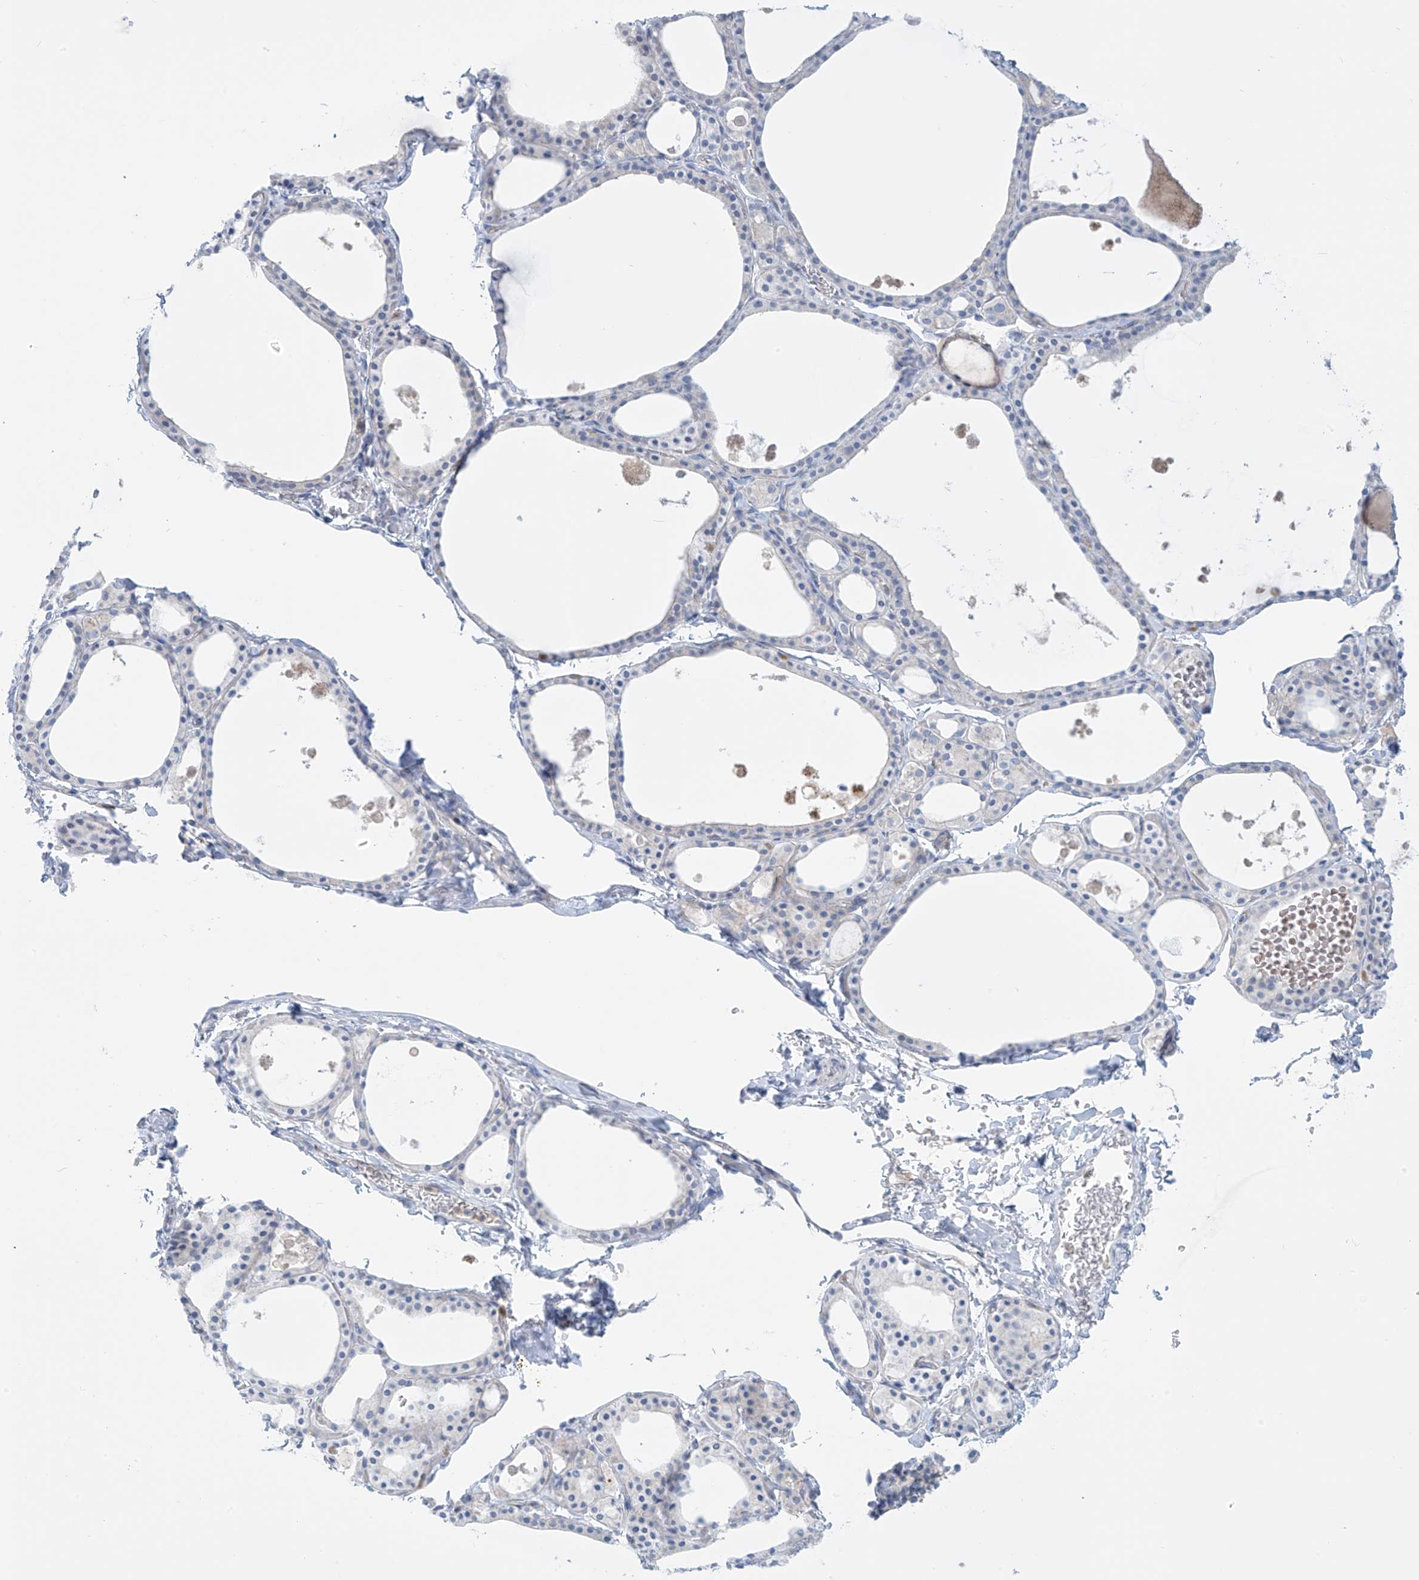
{"staining": {"intensity": "negative", "quantity": "none", "location": "none"}, "tissue": "thyroid gland", "cell_type": "Glandular cells", "image_type": "normal", "snomed": [{"axis": "morphology", "description": "Normal tissue, NOS"}, {"axis": "topography", "description": "Thyroid gland"}], "caption": "This is a histopathology image of immunohistochemistry (IHC) staining of benign thyroid gland, which shows no expression in glandular cells.", "gene": "FABP2", "patient": {"sex": "male", "age": 56}}